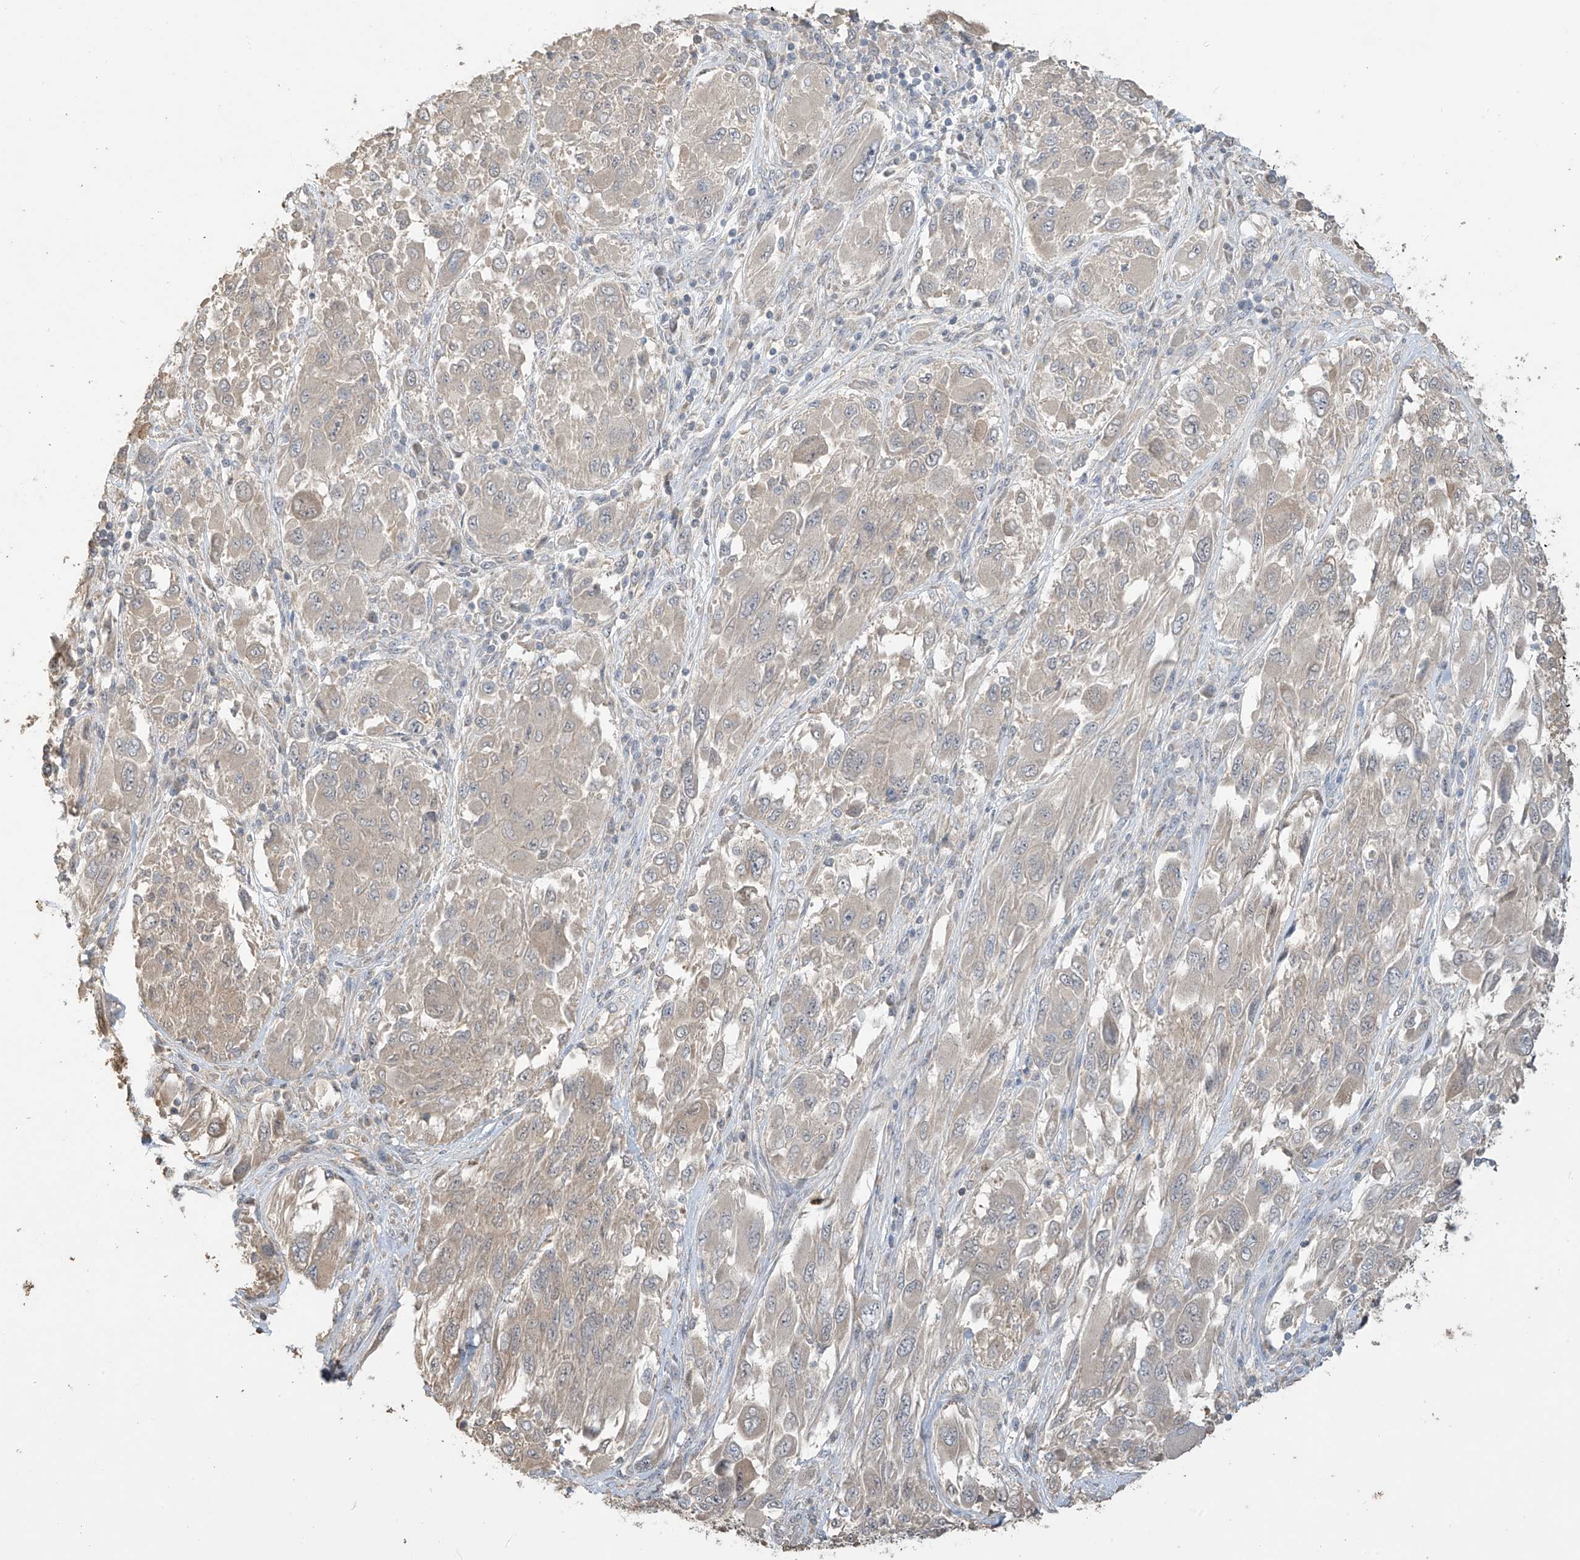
{"staining": {"intensity": "negative", "quantity": "none", "location": "none"}, "tissue": "melanoma", "cell_type": "Tumor cells", "image_type": "cancer", "snomed": [{"axis": "morphology", "description": "Malignant melanoma, NOS"}, {"axis": "topography", "description": "Skin"}], "caption": "High magnification brightfield microscopy of malignant melanoma stained with DAB (3,3'-diaminobenzidine) (brown) and counterstained with hematoxylin (blue): tumor cells show no significant staining.", "gene": "SLFN14", "patient": {"sex": "female", "age": 91}}